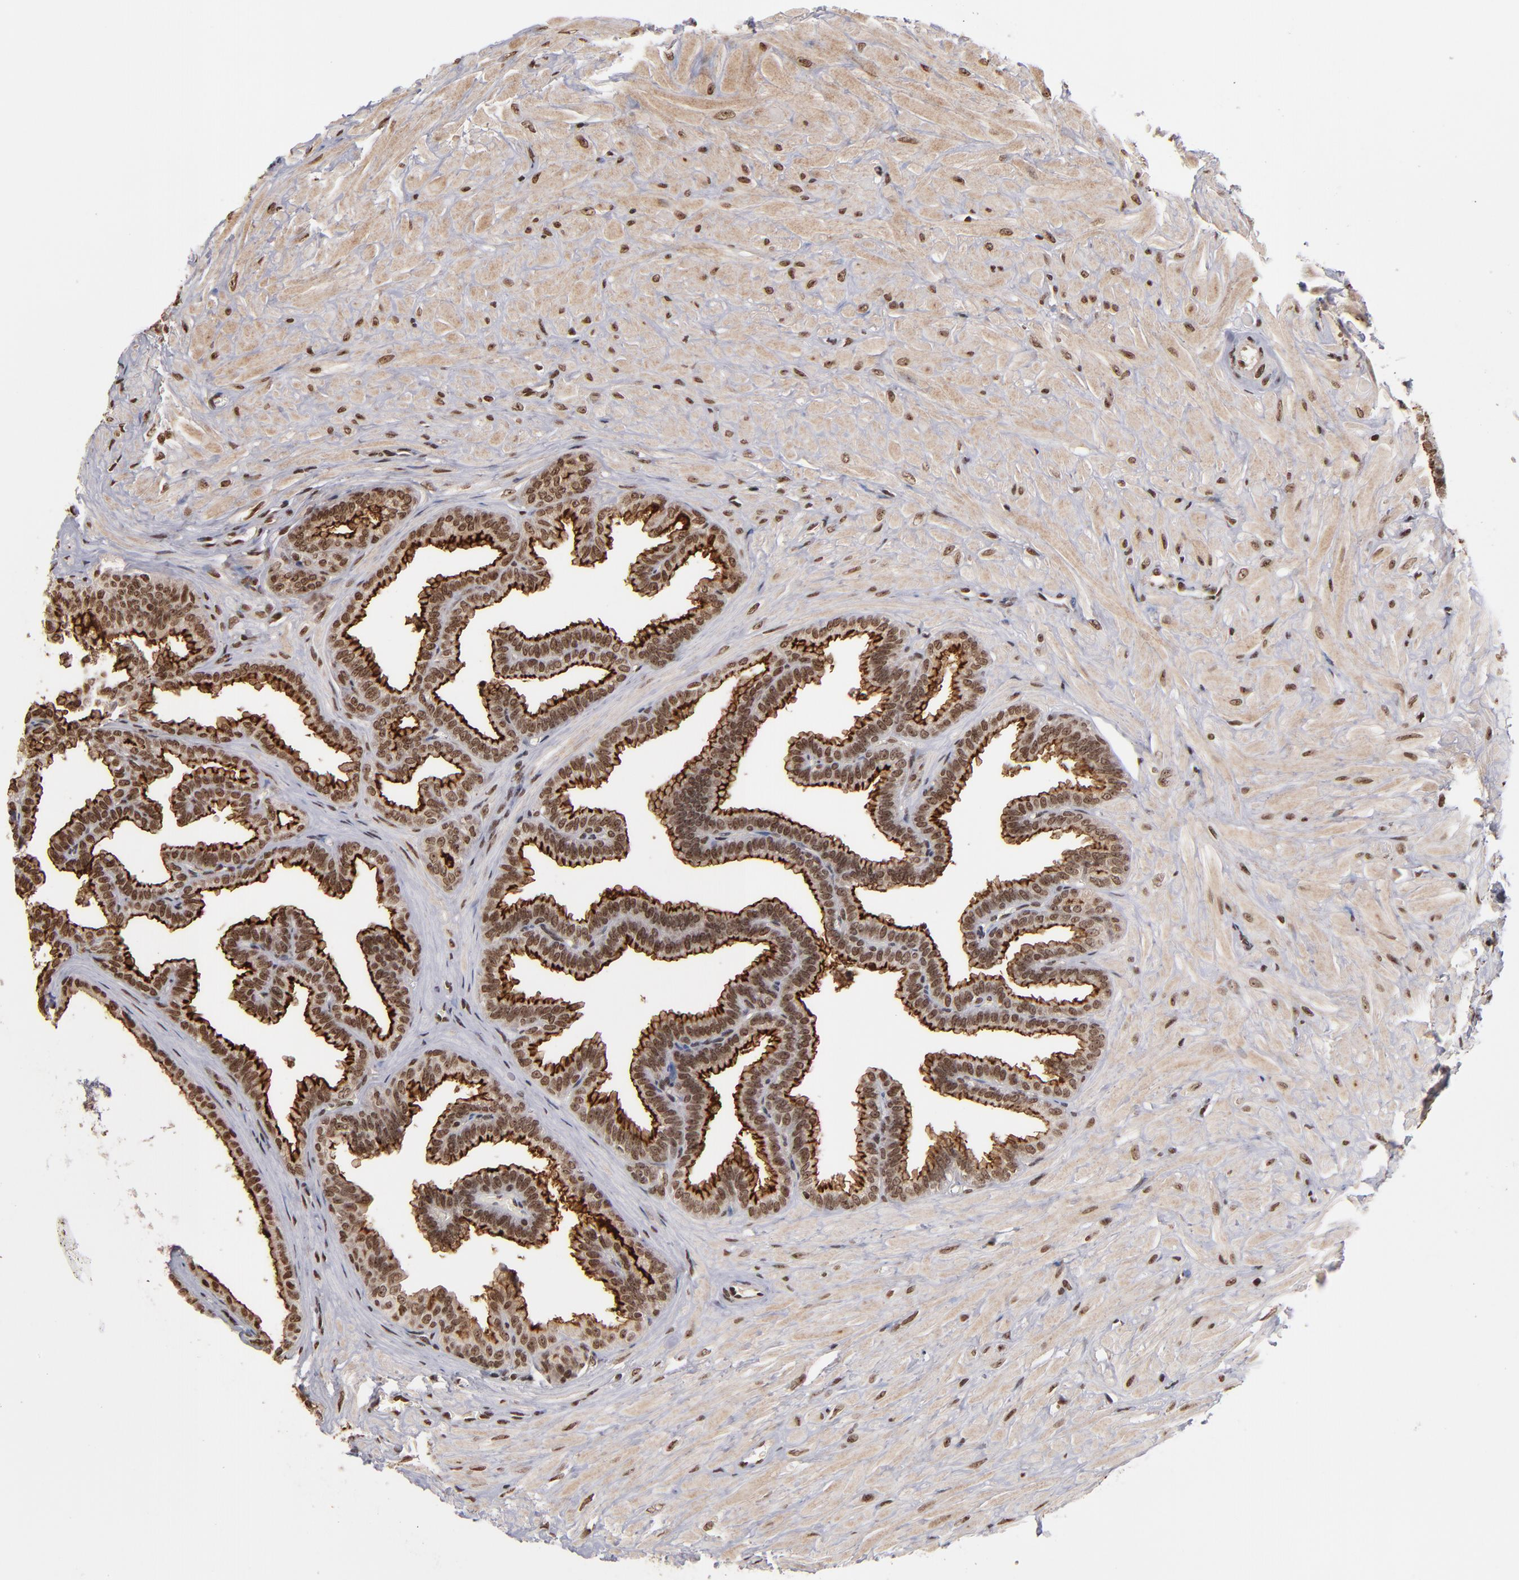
{"staining": {"intensity": "moderate", "quantity": ">75%", "location": "cytoplasmic/membranous,nuclear"}, "tissue": "seminal vesicle", "cell_type": "Glandular cells", "image_type": "normal", "snomed": [{"axis": "morphology", "description": "Normal tissue, NOS"}, {"axis": "topography", "description": "Seminal veicle"}], "caption": "Immunohistochemical staining of normal seminal vesicle demonstrates medium levels of moderate cytoplasmic/membranous,nuclear positivity in approximately >75% of glandular cells.", "gene": "ABL2", "patient": {"sex": "male", "age": 26}}